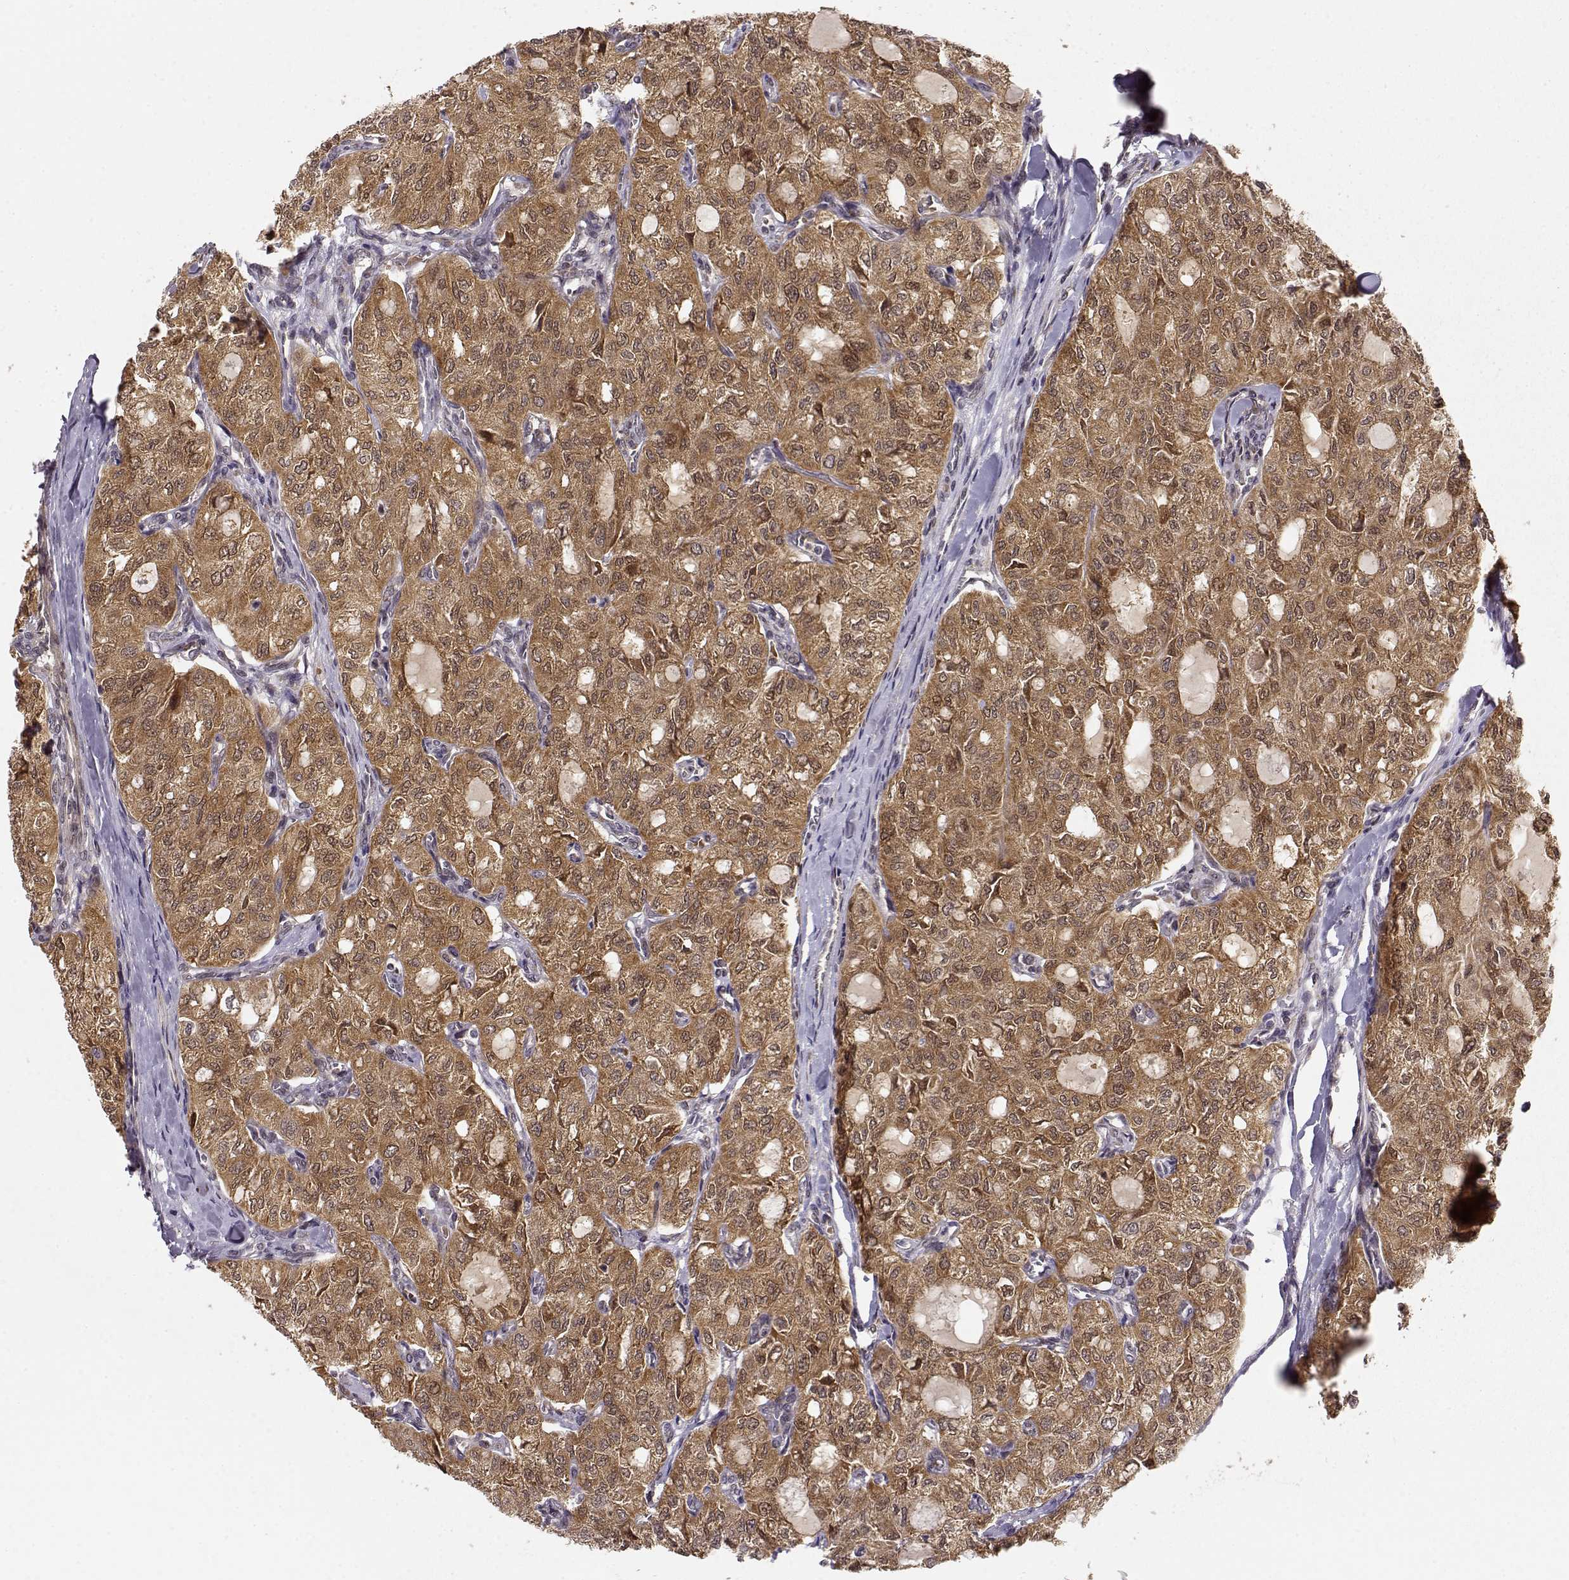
{"staining": {"intensity": "moderate", "quantity": ">75%", "location": "cytoplasmic/membranous"}, "tissue": "thyroid cancer", "cell_type": "Tumor cells", "image_type": "cancer", "snomed": [{"axis": "morphology", "description": "Follicular adenoma carcinoma, NOS"}, {"axis": "topography", "description": "Thyroid gland"}], "caption": "Protein positivity by immunohistochemistry (IHC) reveals moderate cytoplasmic/membranous positivity in approximately >75% of tumor cells in thyroid follicular adenoma carcinoma. (DAB = brown stain, brightfield microscopy at high magnification).", "gene": "ERGIC2", "patient": {"sex": "male", "age": 75}}